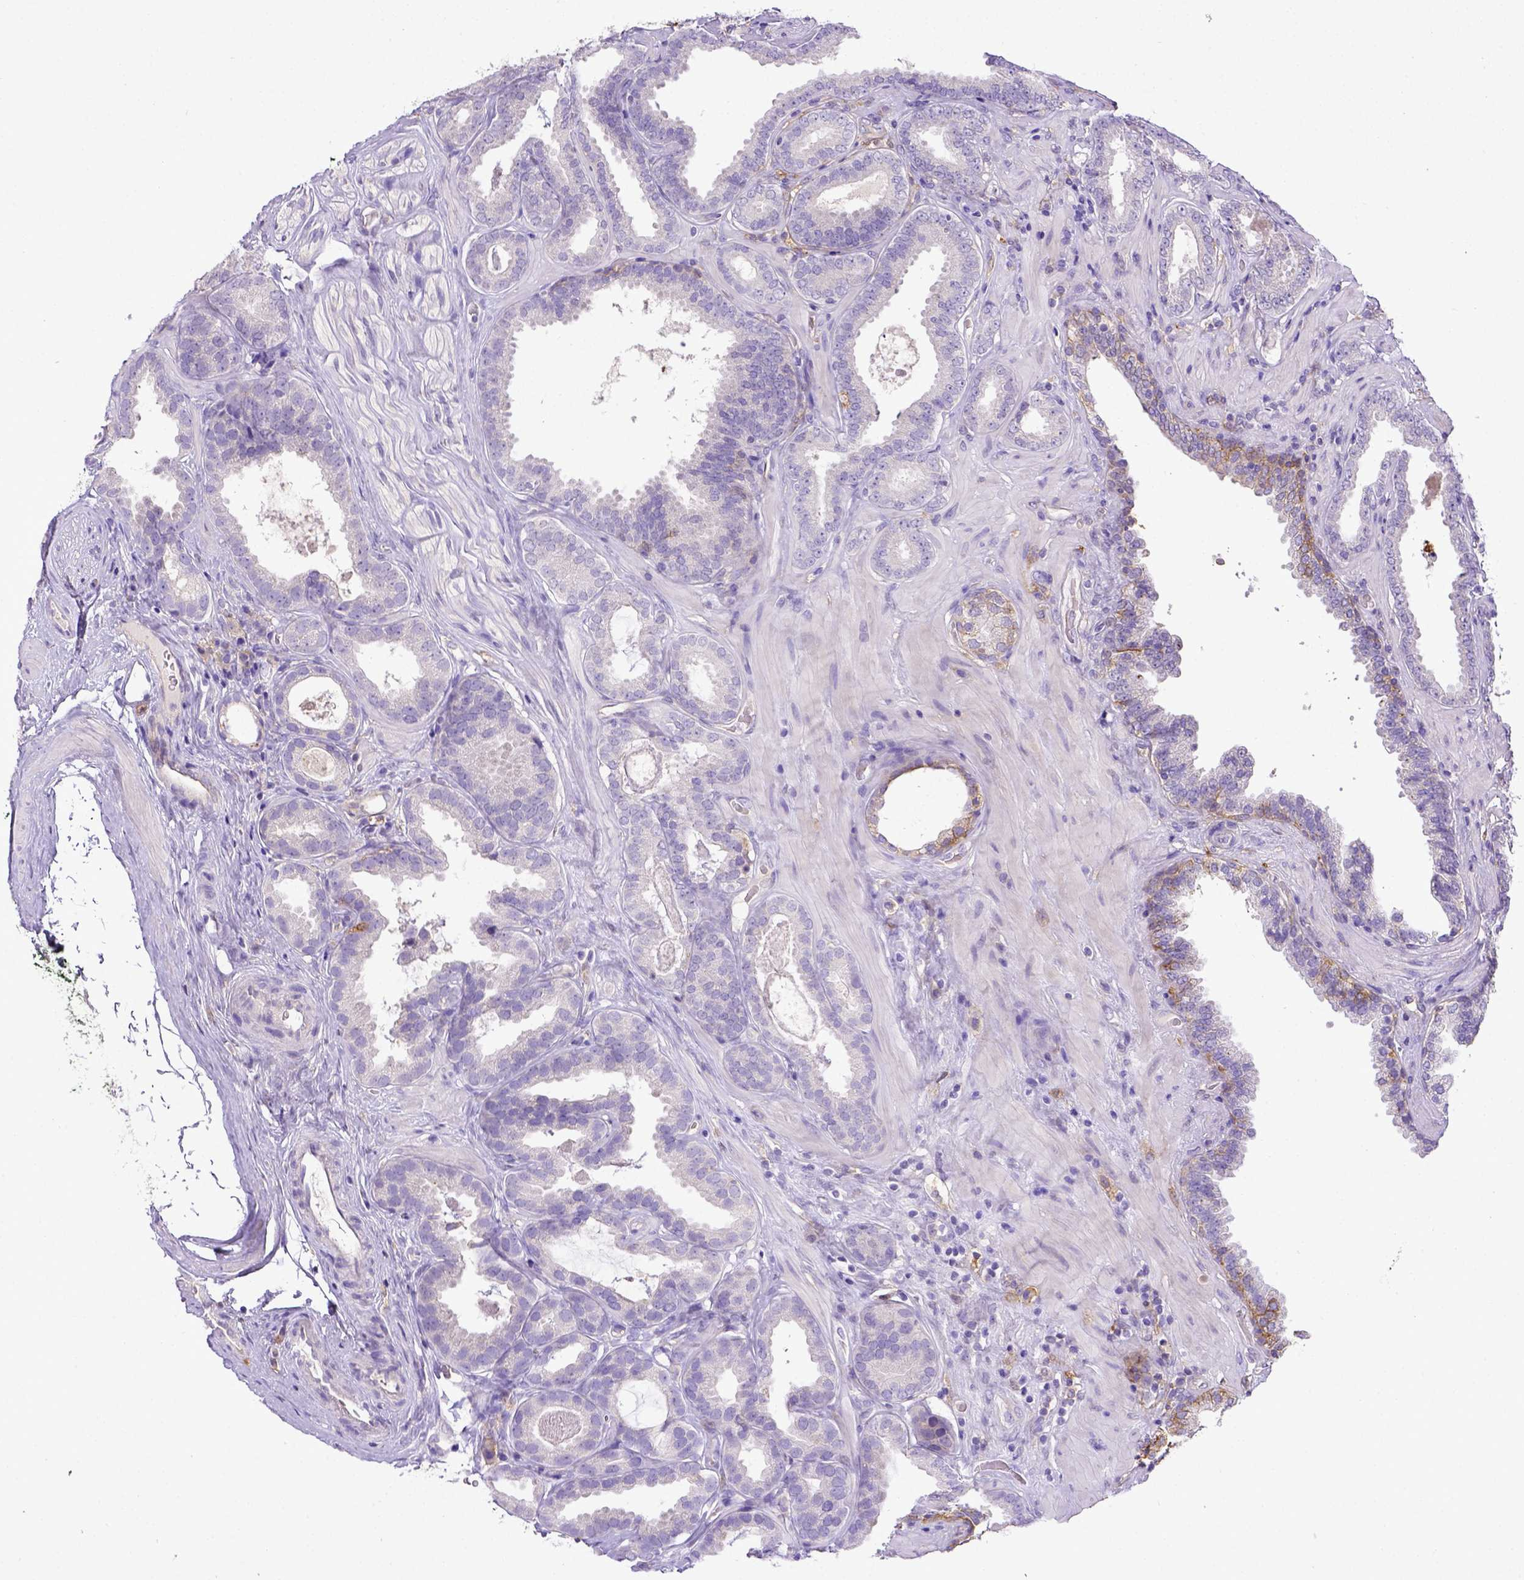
{"staining": {"intensity": "negative", "quantity": "none", "location": "none"}, "tissue": "prostate cancer", "cell_type": "Tumor cells", "image_type": "cancer", "snomed": [{"axis": "morphology", "description": "Adenocarcinoma, NOS"}, {"axis": "topography", "description": "Prostate"}], "caption": "IHC micrograph of neoplastic tissue: human adenocarcinoma (prostate) stained with DAB shows no significant protein positivity in tumor cells.", "gene": "CD40", "patient": {"sex": "male", "age": 64}}